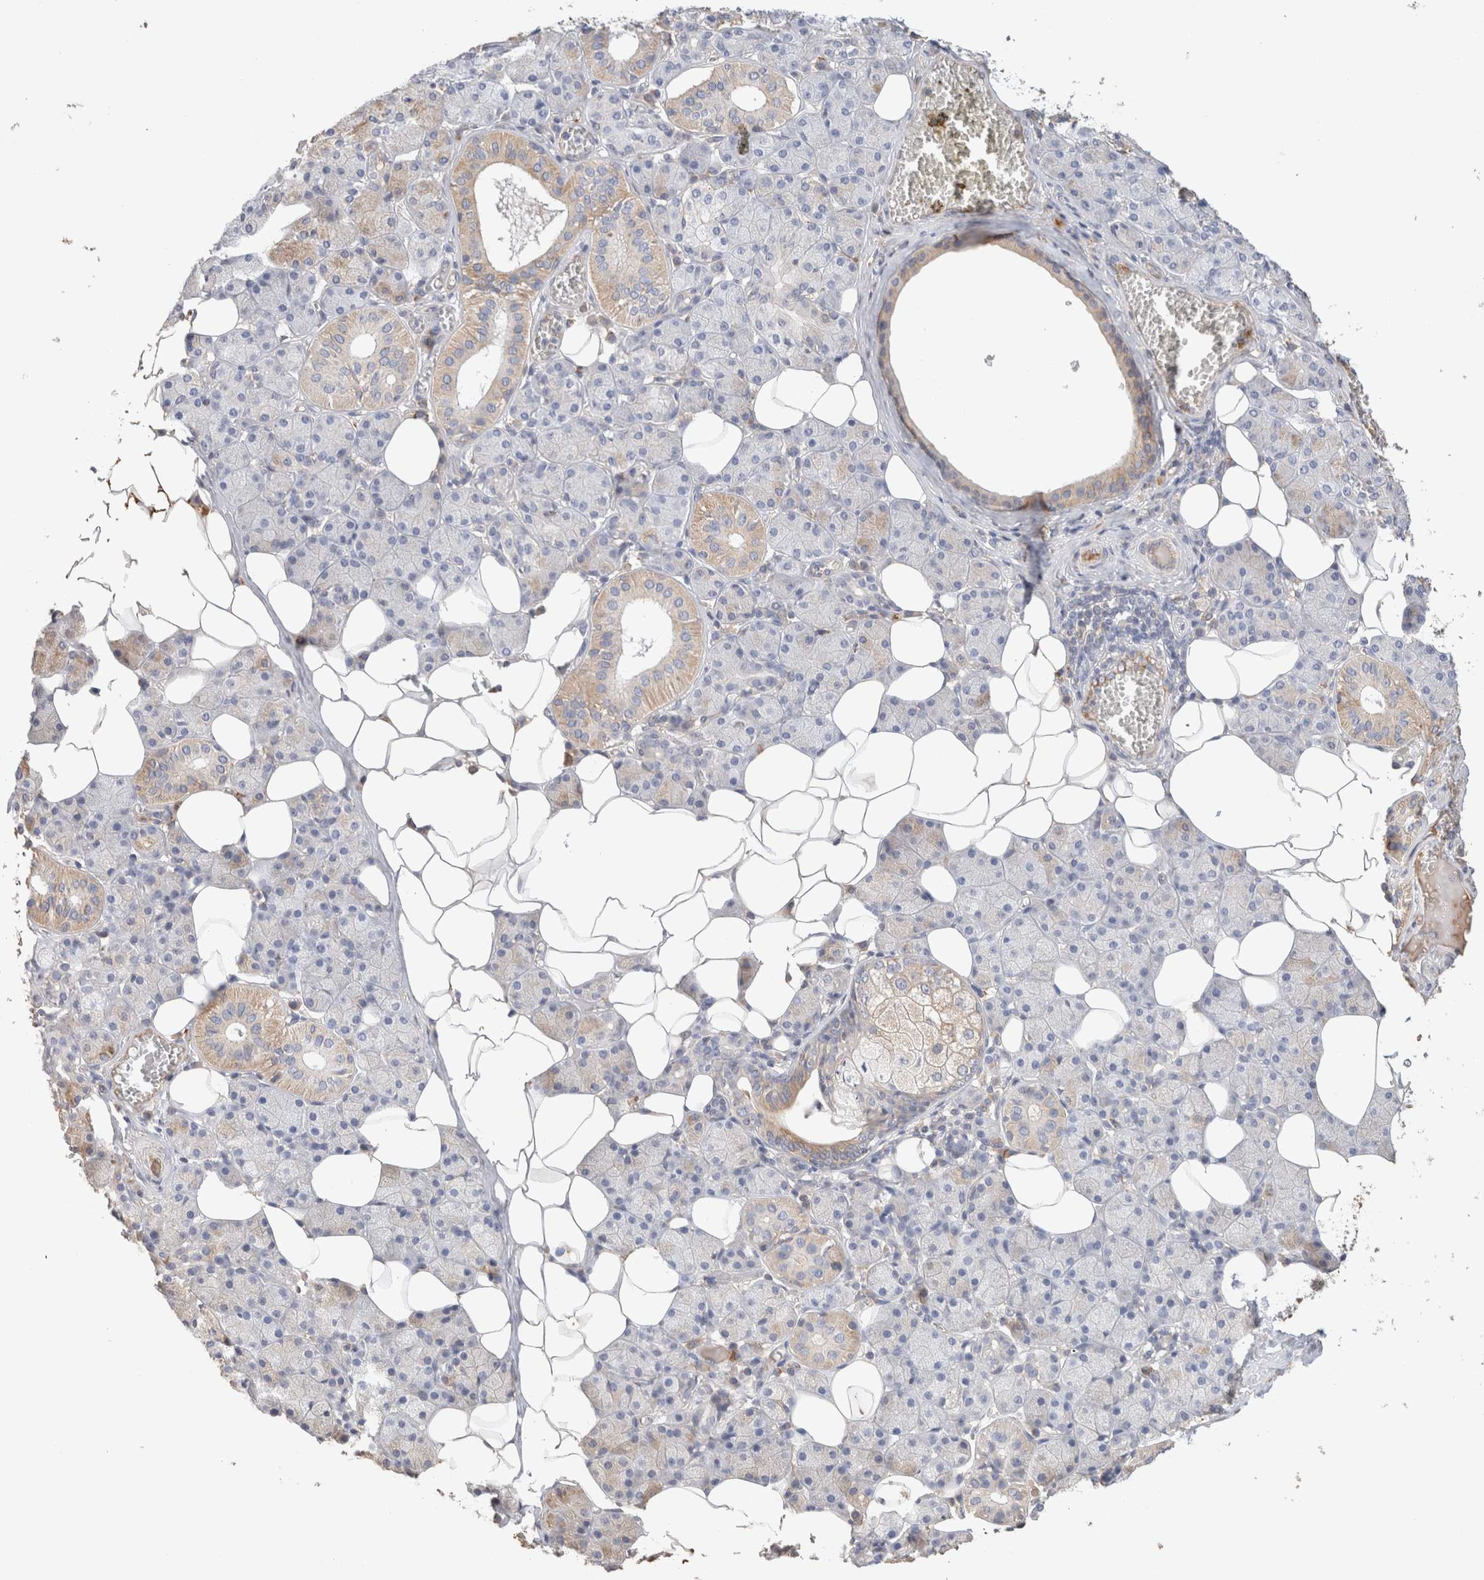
{"staining": {"intensity": "weak", "quantity": "25%-75%", "location": "cytoplasmic/membranous"}, "tissue": "salivary gland", "cell_type": "Glandular cells", "image_type": "normal", "snomed": [{"axis": "morphology", "description": "Normal tissue, NOS"}, {"axis": "topography", "description": "Salivary gland"}], "caption": "Weak cytoplasmic/membranous protein positivity is appreciated in approximately 25%-75% of glandular cells in salivary gland. (DAB (3,3'-diaminobenzidine) = brown stain, brightfield microscopy at high magnification).", "gene": "PROS1", "patient": {"sex": "female", "age": 33}}